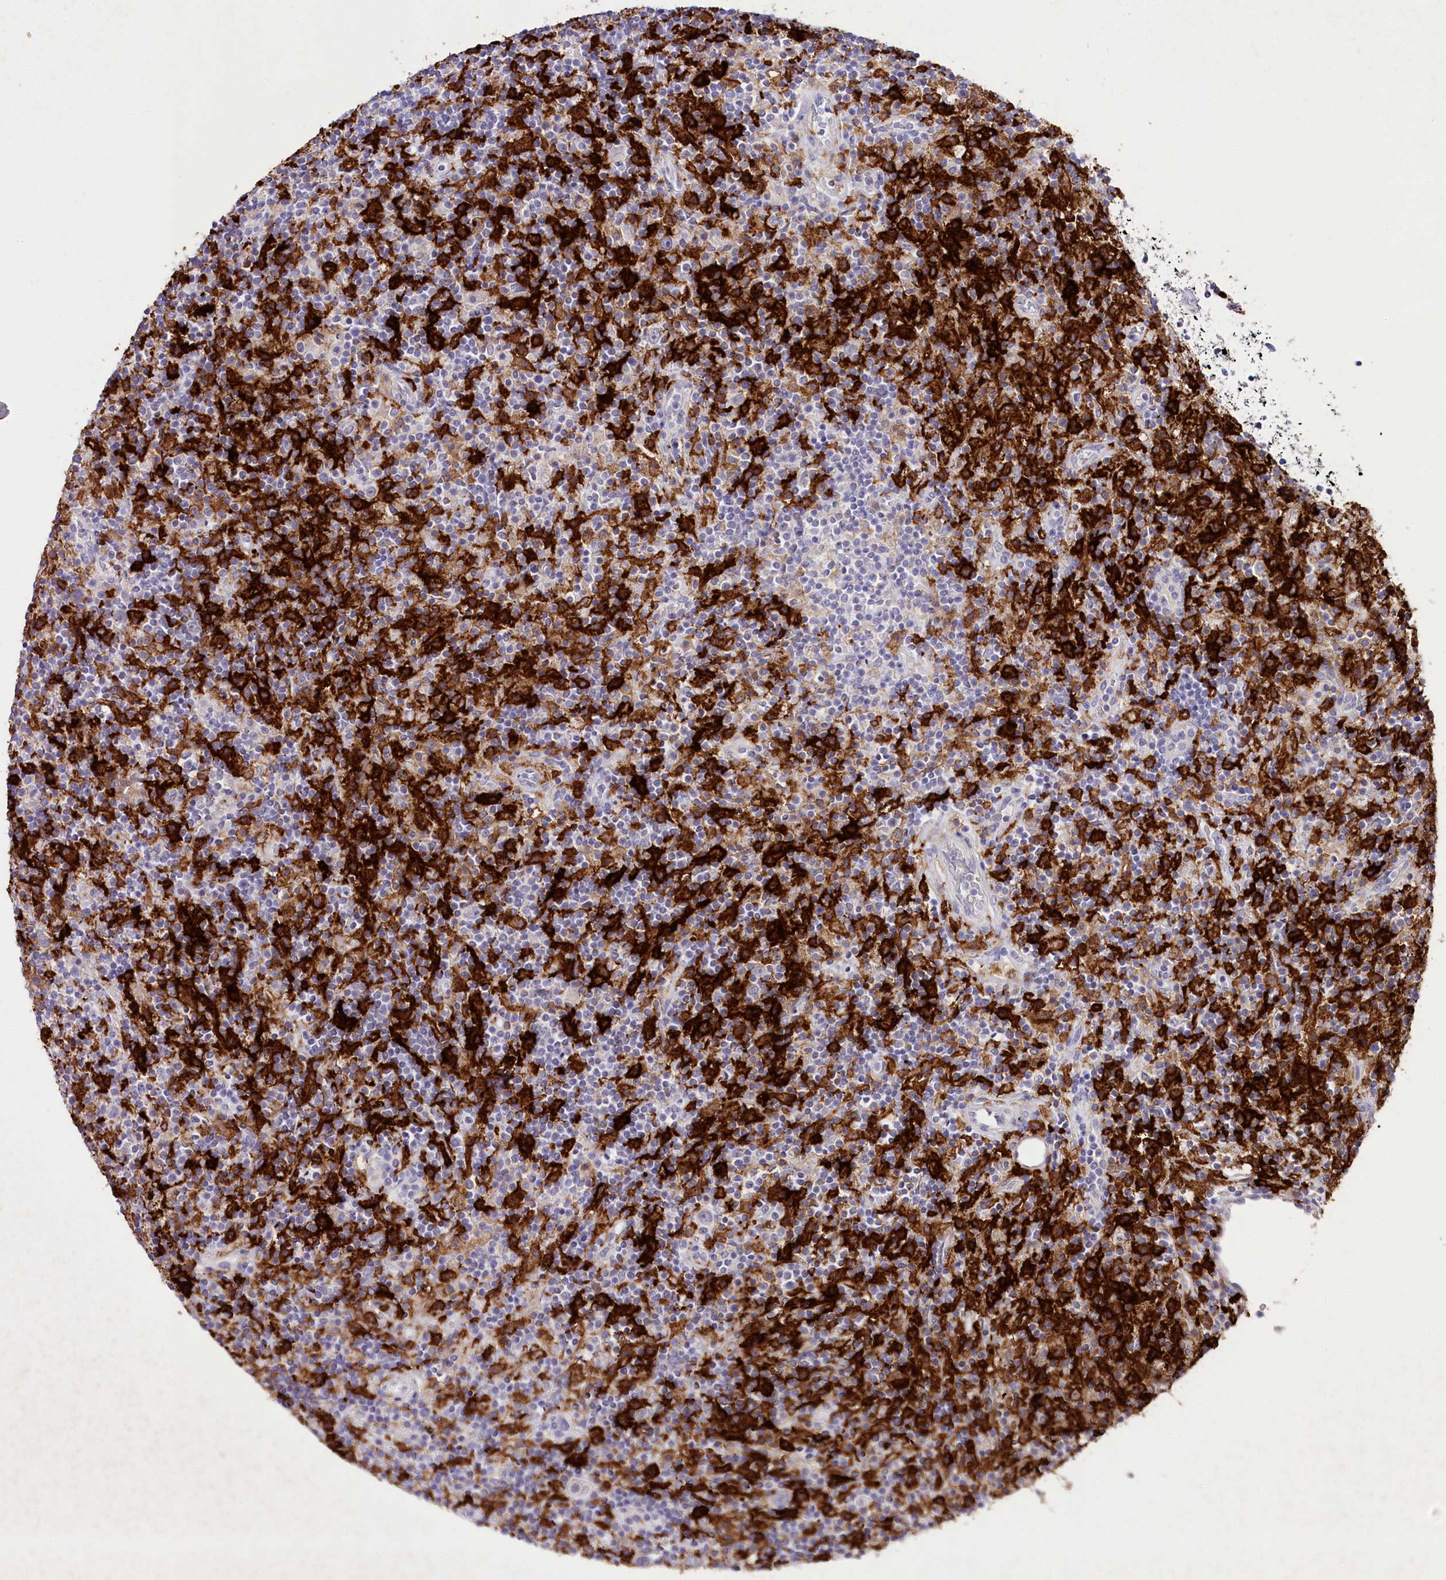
{"staining": {"intensity": "negative", "quantity": "none", "location": "none"}, "tissue": "lymphoma", "cell_type": "Tumor cells", "image_type": "cancer", "snomed": [{"axis": "morphology", "description": "Hodgkin's disease, NOS"}, {"axis": "topography", "description": "Lymph node"}], "caption": "Hodgkin's disease was stained to show a protein in brown. There is no significant staining in tumor cells.", "gene": "CLEC4M", "patient": {"sex": "male", "age": 70}}